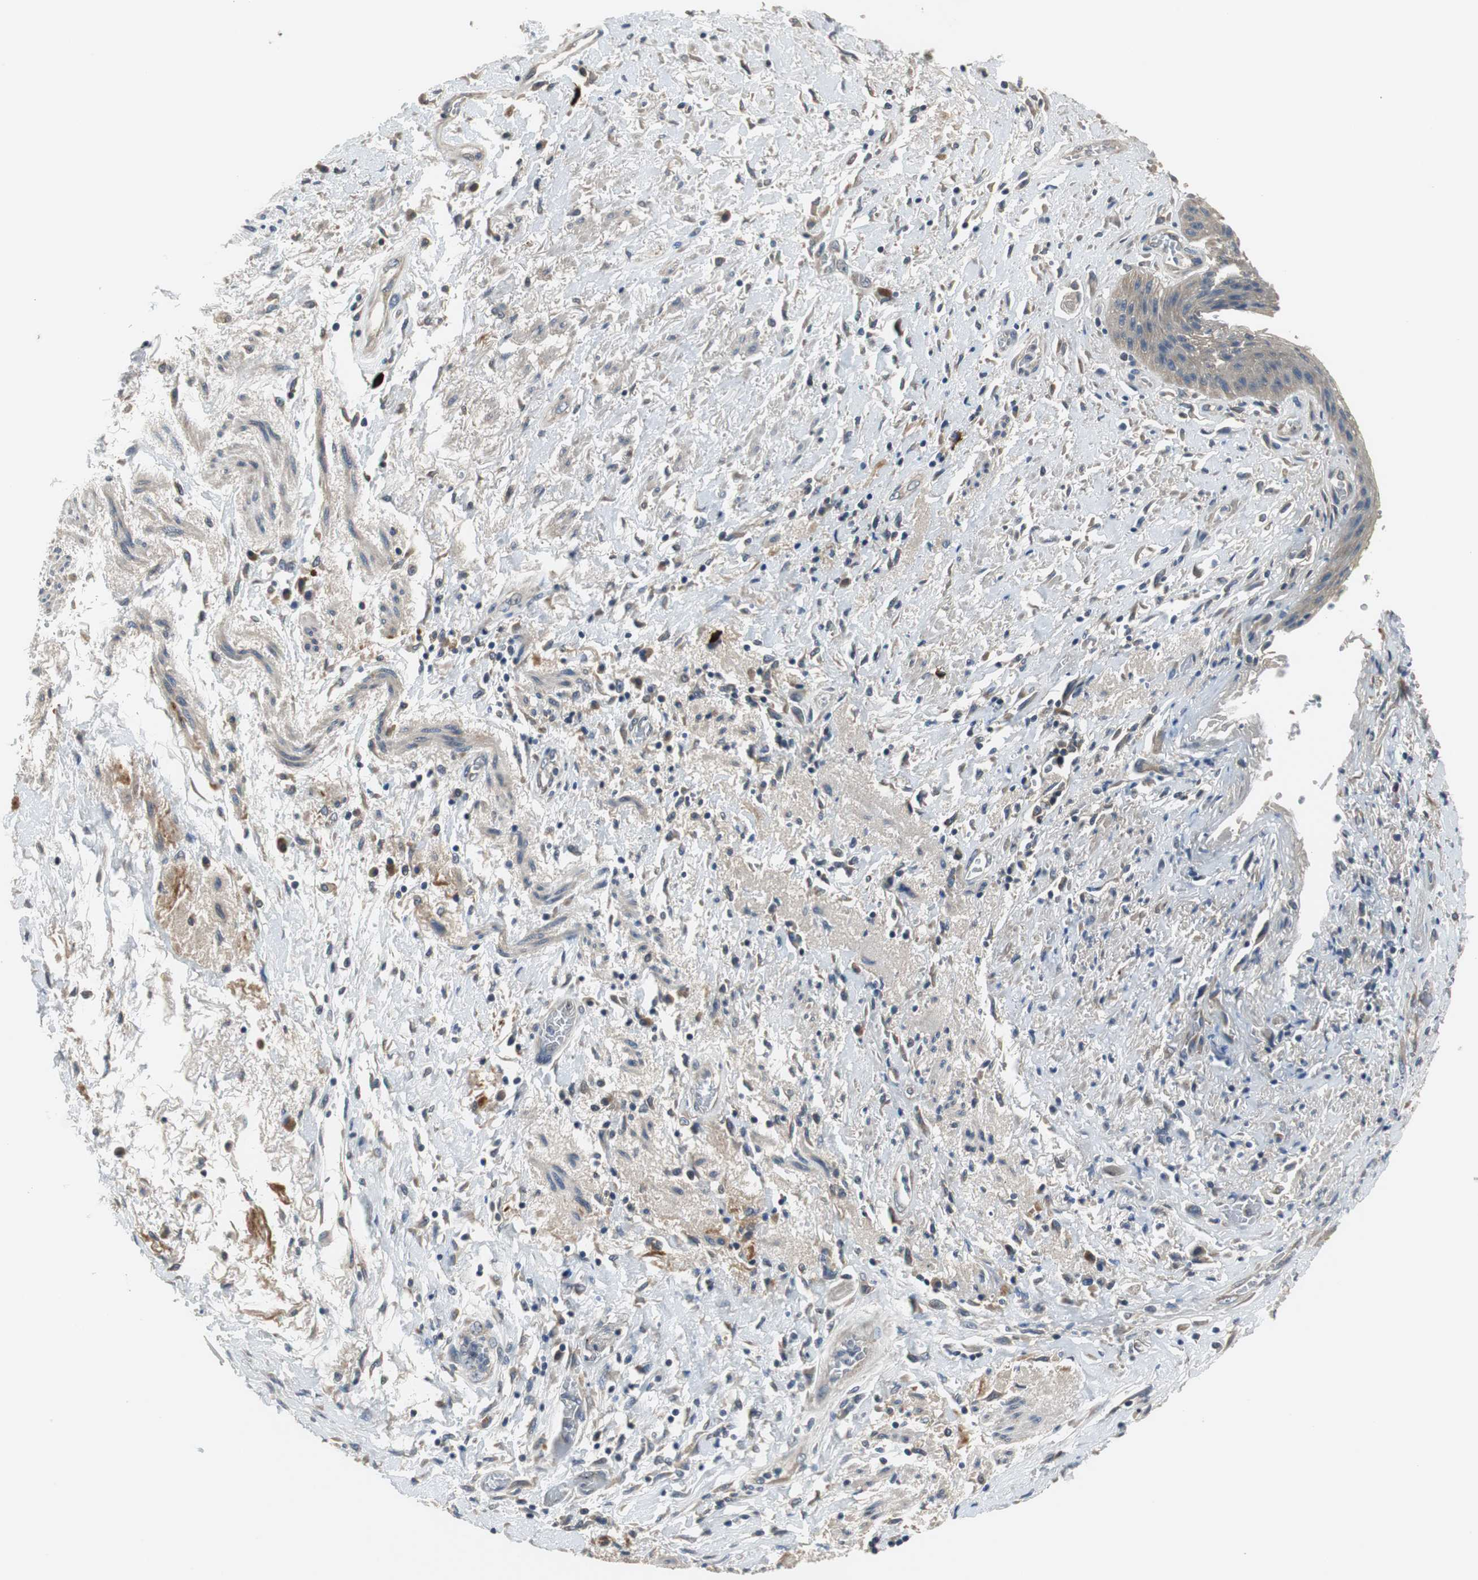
{"staining": {"intensity": "negative", "quantity": "none", "location": "none"}, "tissue": "skin", "cell_type": "Epidermal cells", "image_type": "normal", "snomed": [{"axis": "morphology", "description": "Normal tissue, NOS"}, {"axis": "topography", "description": "Anal"}], "caption": "This micrograph is of normal skin stained with immunohistochemistry to label a protein in brown with the nuclei are counter-stained blue. There is no positivity in epidermal cells.", "gene": "MTIF2", "patient": {"sex": "female", "age": 46}}